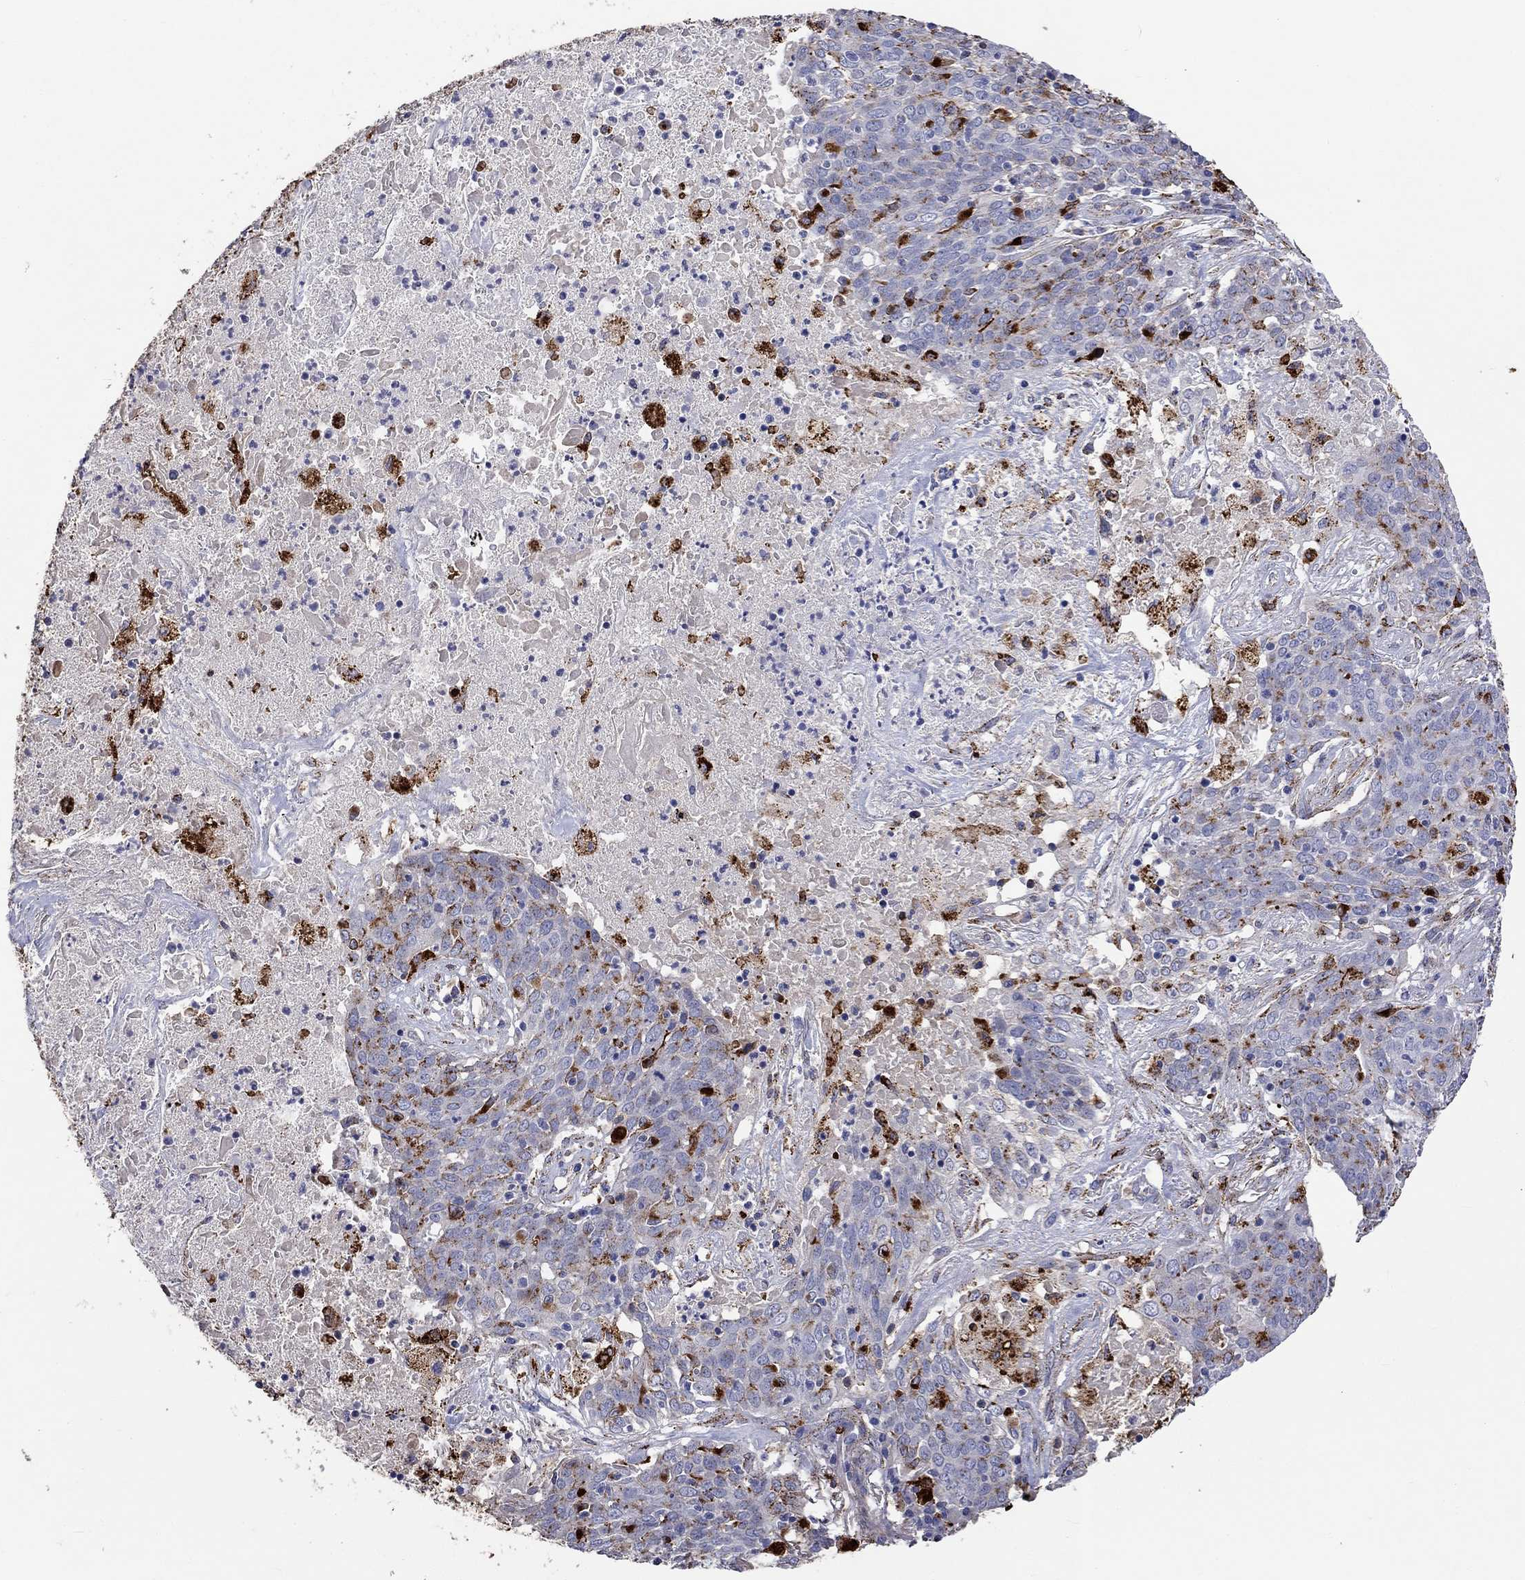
{"staining": {"intensity": "moderate", "quantity": "25%-75%", "location": "cytoplasmic/membranous"}, "tissue": "lung cancer", "cell_type": "Tumor cells", "image_type": "cancer", "snomed": [{"axis": "morphology", "description": "Squamous cell carcinoma, NOS"}, {"axis": "topography", "description": "Lung"}], "caption": "DAB (3,3'-diaminobenzidine) immunohistochemical staining of squamous cell carcinoma (lung) displays moderate cytoplasmic/membranous protein expression in approximately 25%-75% of tumor cells.", "gene": "CTSB", "patient": {"sex": "male", "age": 82}}